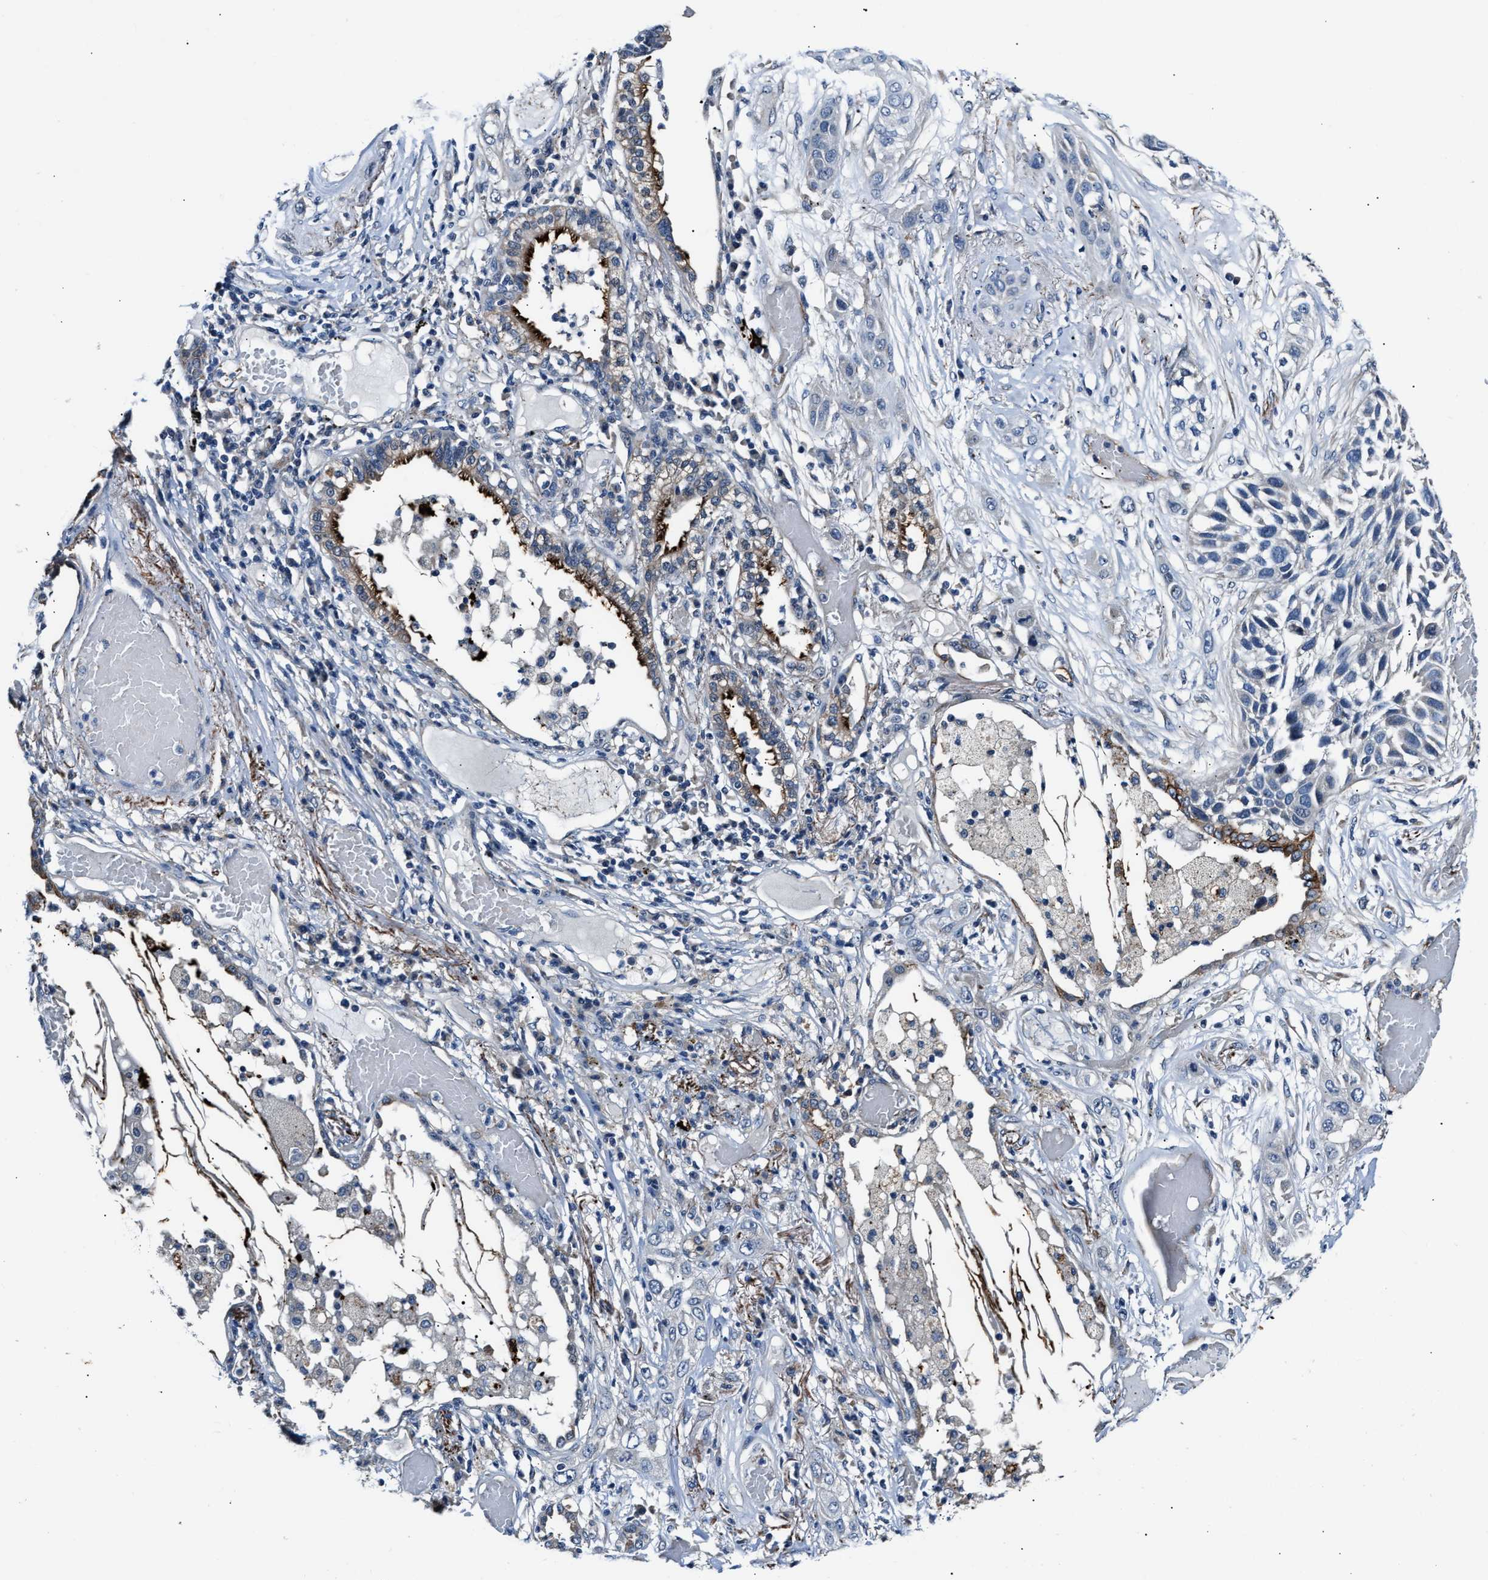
{"staining": {"intensity": "negative", "quantity": "none", "location": "none"}, "tissue": "lung cancer", "cell_type": "Tumor cells", "image_type": "cancer", "snomed": [{"axis": "morphology", "description": "Squamous cell carcinoma, NOS"}, {"axis": "topography", "description": "Lung"}], "caption": "Immunohistochemistry of human lung cancer shows no staining in tumor cells.", "gene": "MPDZ", "patient": {"sex": "male", "age": 71}}